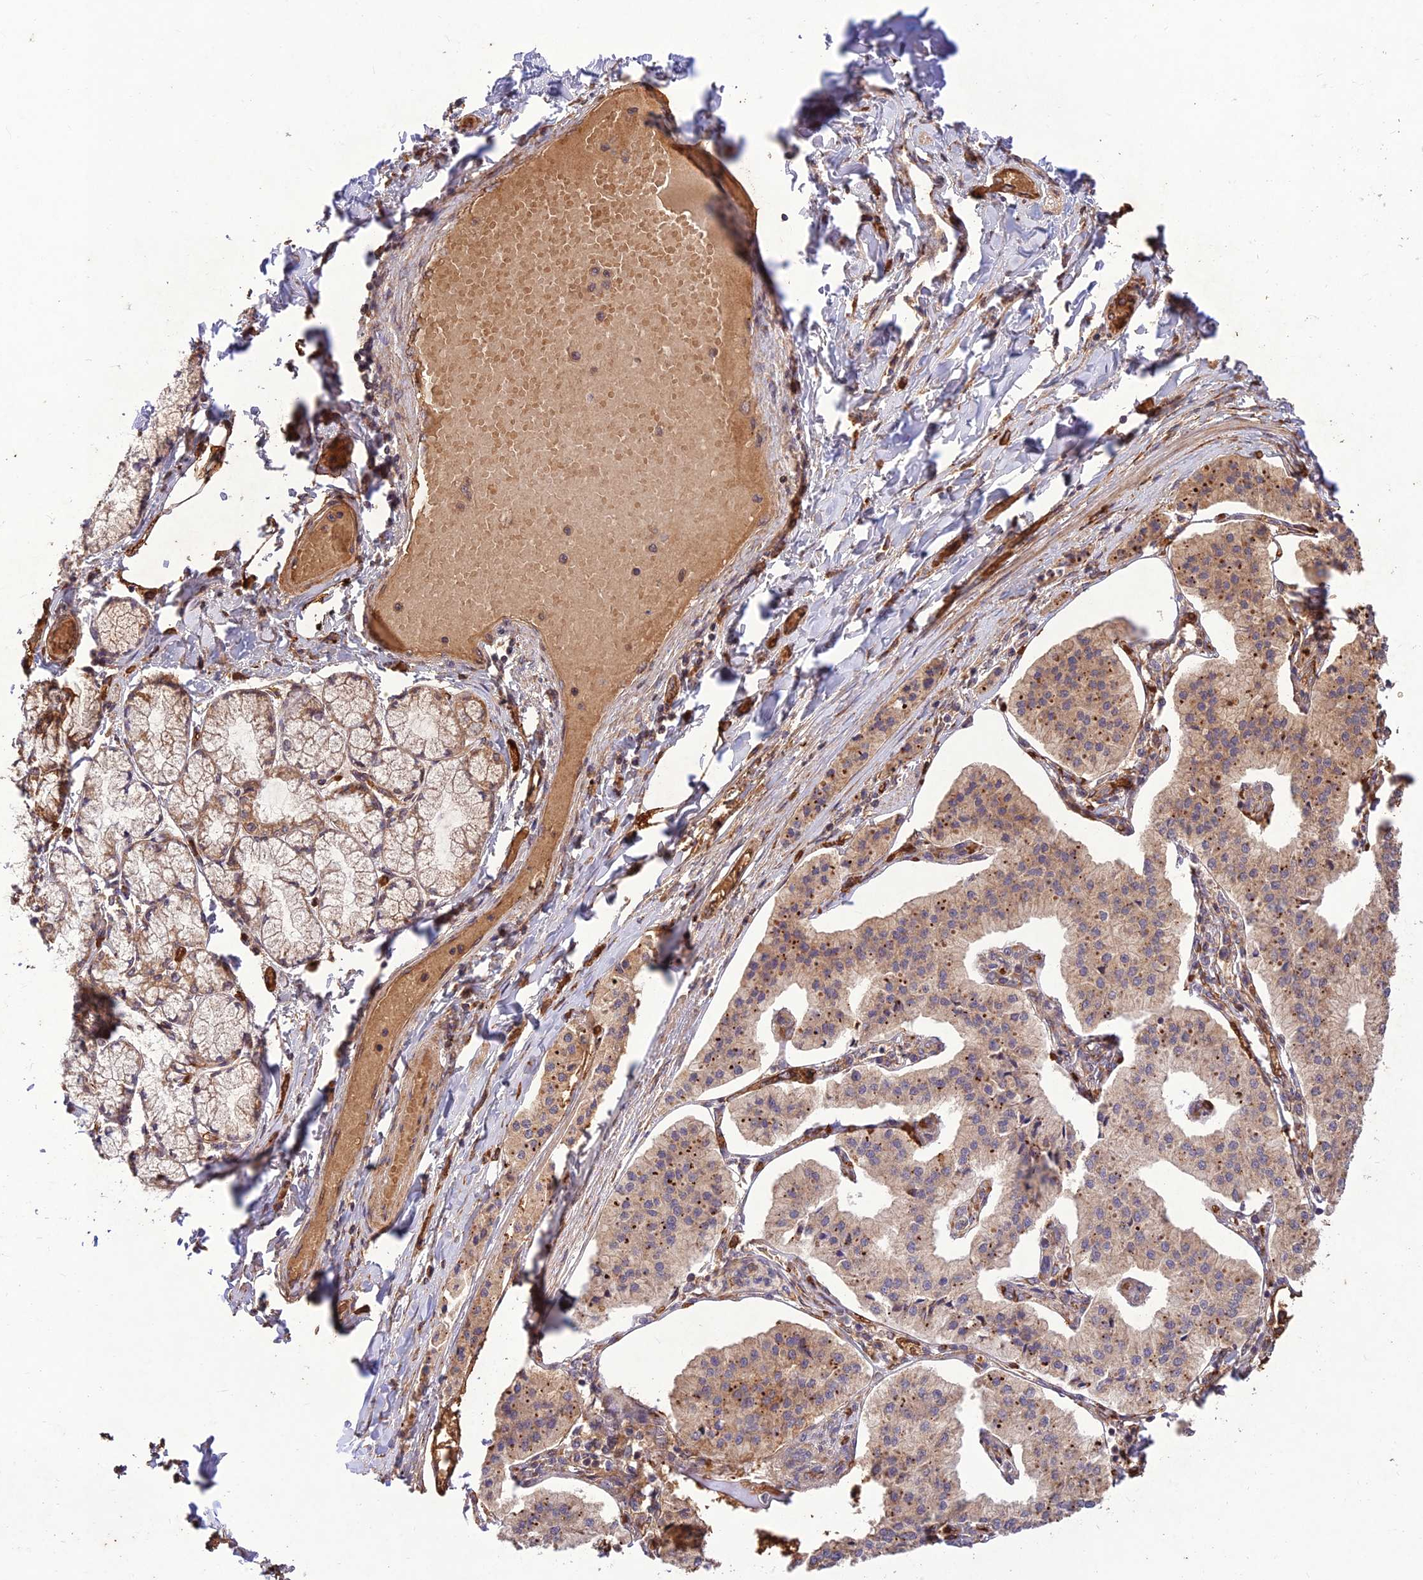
{"staining": {"intensity": "moderate", "quantity": ">75%", "location": "cytoplasmic/membranous"}, "tissue": "pancreatic cancer", "cell_type": "Tumor cells", "image_type": "cancer", "snomed": [{"axis": "morphology", "description": "Adenocarcinoma, NOS"}, {"axis": "topography", "description": "Pancreas"}], "caption": "Pancreatic adenocarcinoma stained with a protein marker demonstrates moderate staining in tumor cells.", "gene": "PPP1R11", "patient": {"sex": "female", "age": 50}}